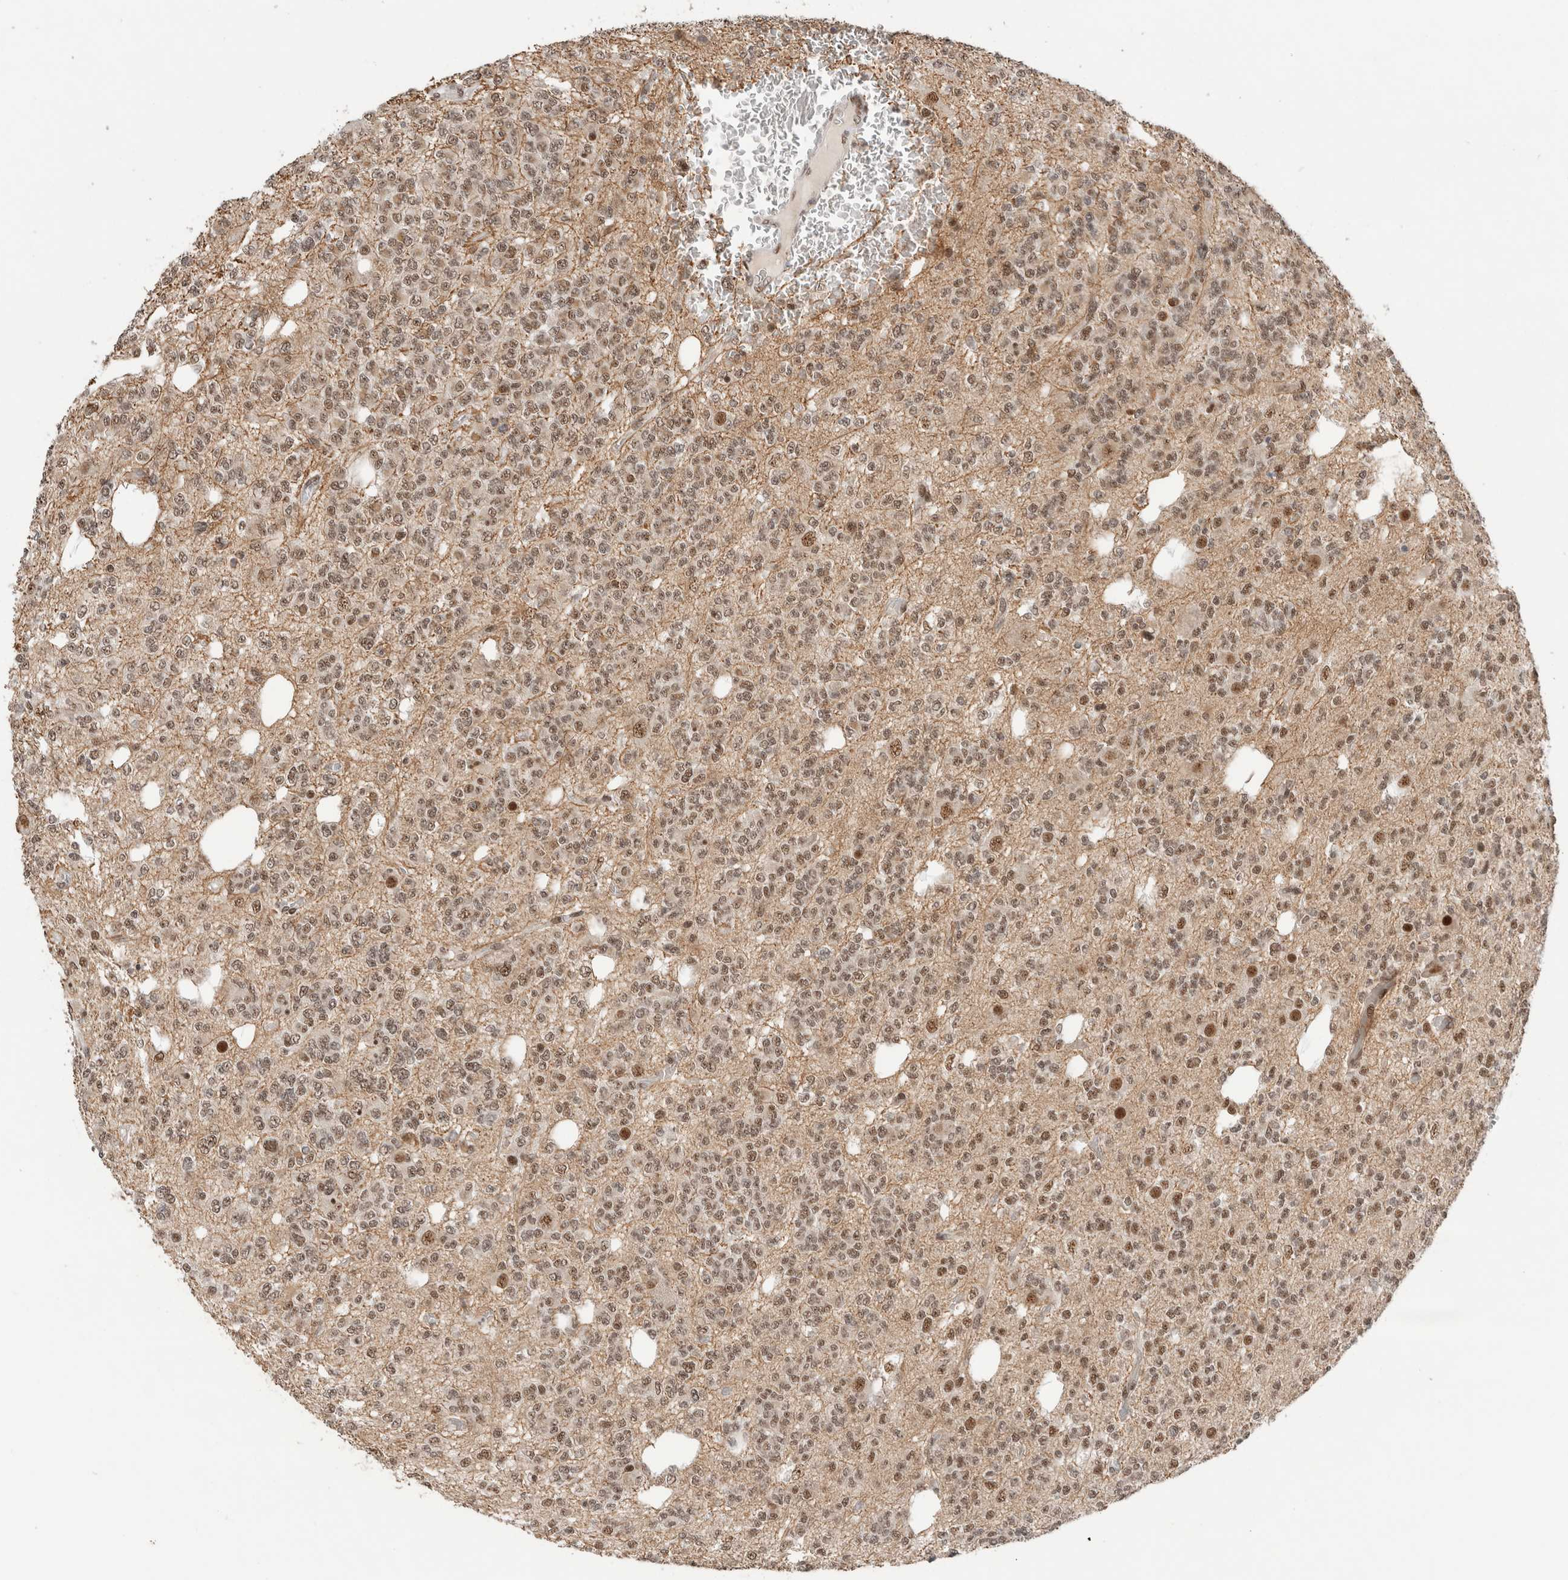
{"staining": {"intensity": "moderate", "quantity": ">75%", "location": "nuclear"}, "tissue": "glioma", "cell_type": "Tumor cells", "image_type": "cancer", "snomed": [{"axis": "morphology", "description": "Glioma, malignant, Low grade"}, {"axis": "topography", "description": "Brain"}], "caption": "DAB (3,3'-diaminobenzidine) immunohistochemical staining of human low-grade glioma (malignant) exhibits moderate nuclear protein staining in approximately >75% of tumor cells. The staining was performed using DAB (3,3'-diaminobenzidine) to visualize the protein expression in brown, while the nuclei were stained in blue with hematoxylin (Magnification: 20x).", "gene": "NCAPG2", "patient": {"sex": "male", "age": 38}}